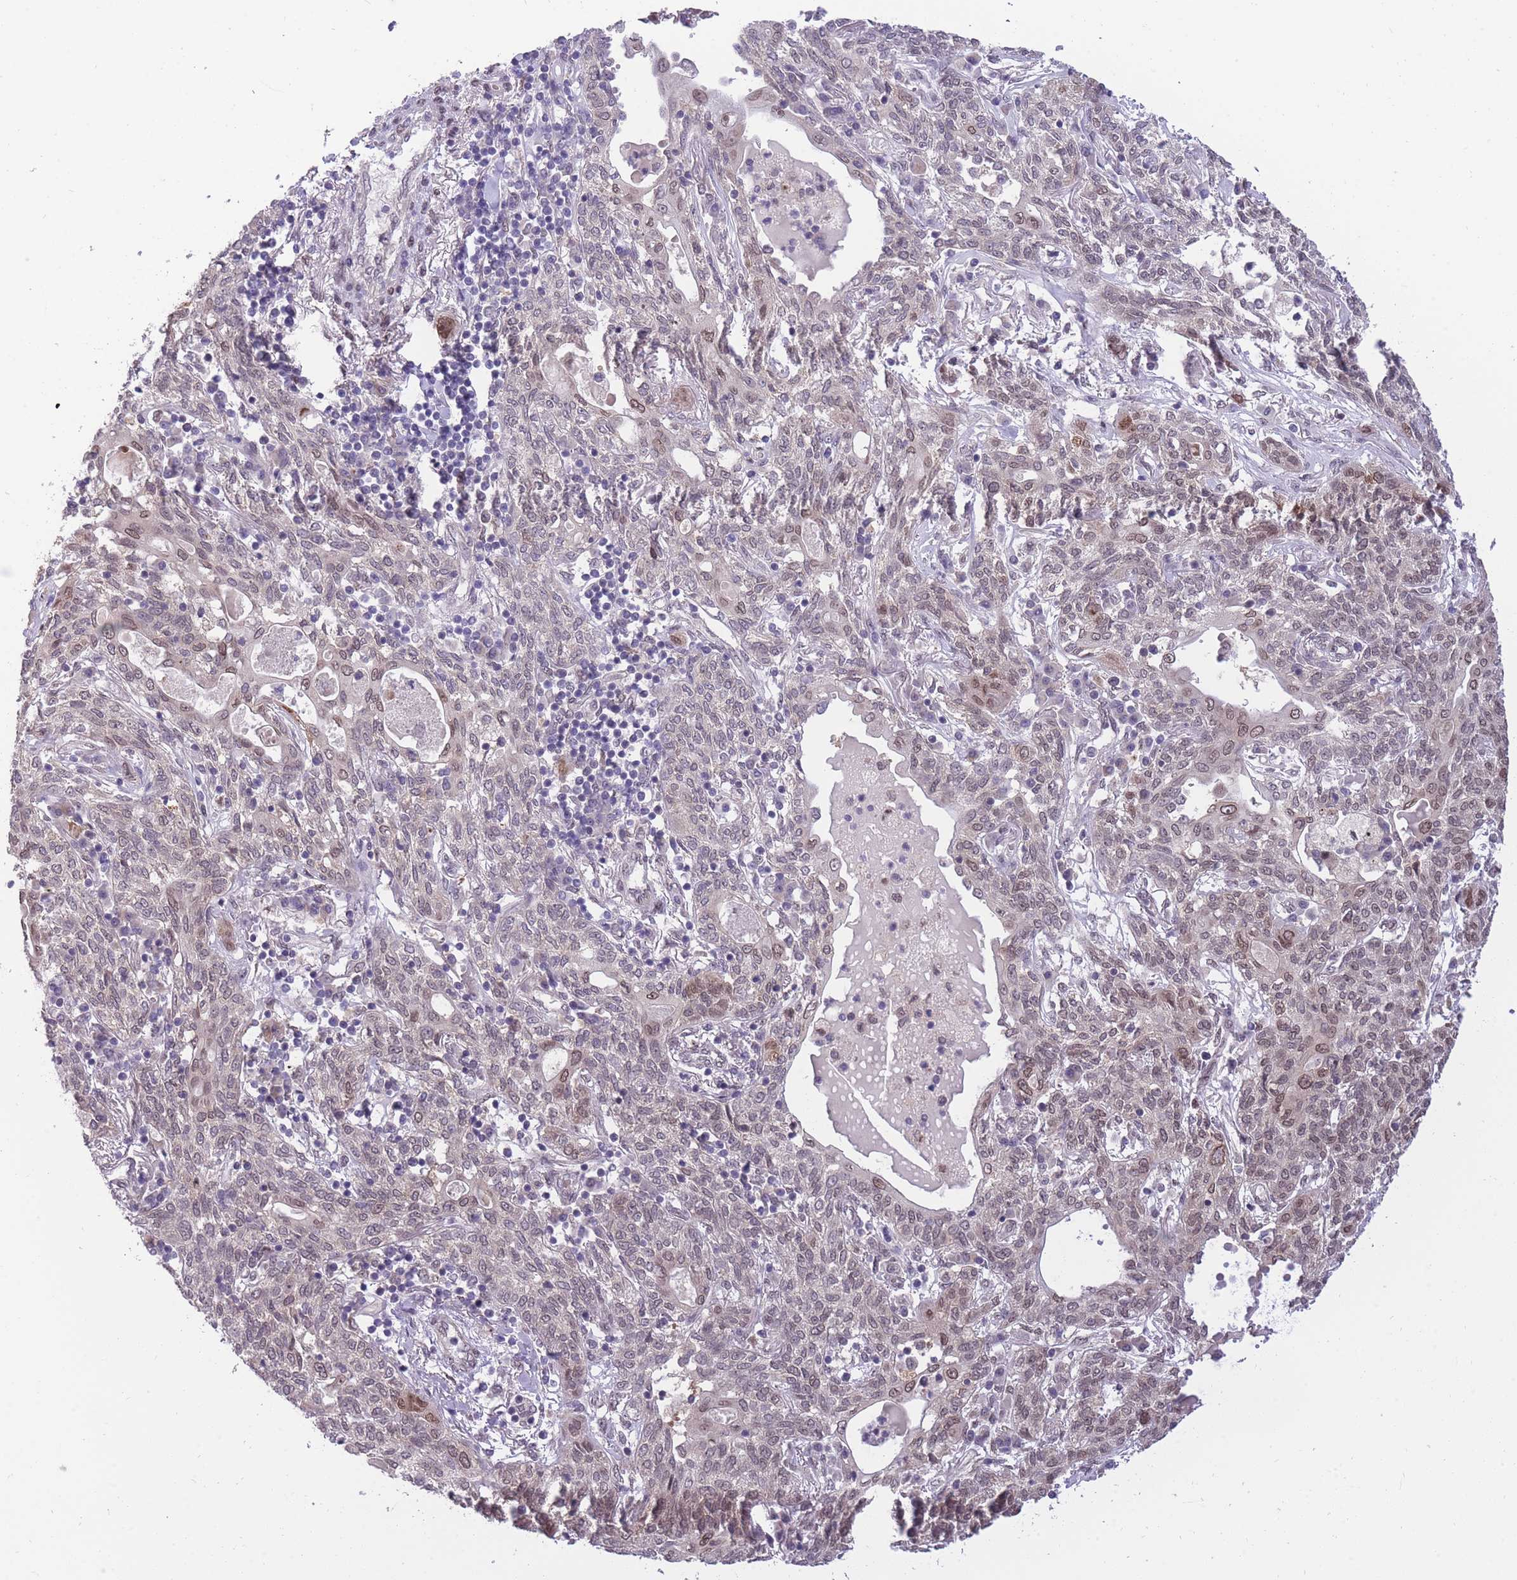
{"staining": {"intensity": "weak", "quantity": "<25%", "location": "nuclear"}, "tissue": "lung cancer", "cell_type": "Tumor cells", "image_type": "cancer", "snomed": [{"axis": "morphology", "description": "Squamous cell carcinoma, NOS"}, {"axis": "topography", "description": "Lung"}], "caption": "Tumor cells show no significant protein positivity in lung squamous cell carcinoma.", "gene": "CDIP1", "patient": {"sex": "female", "age": 70}}